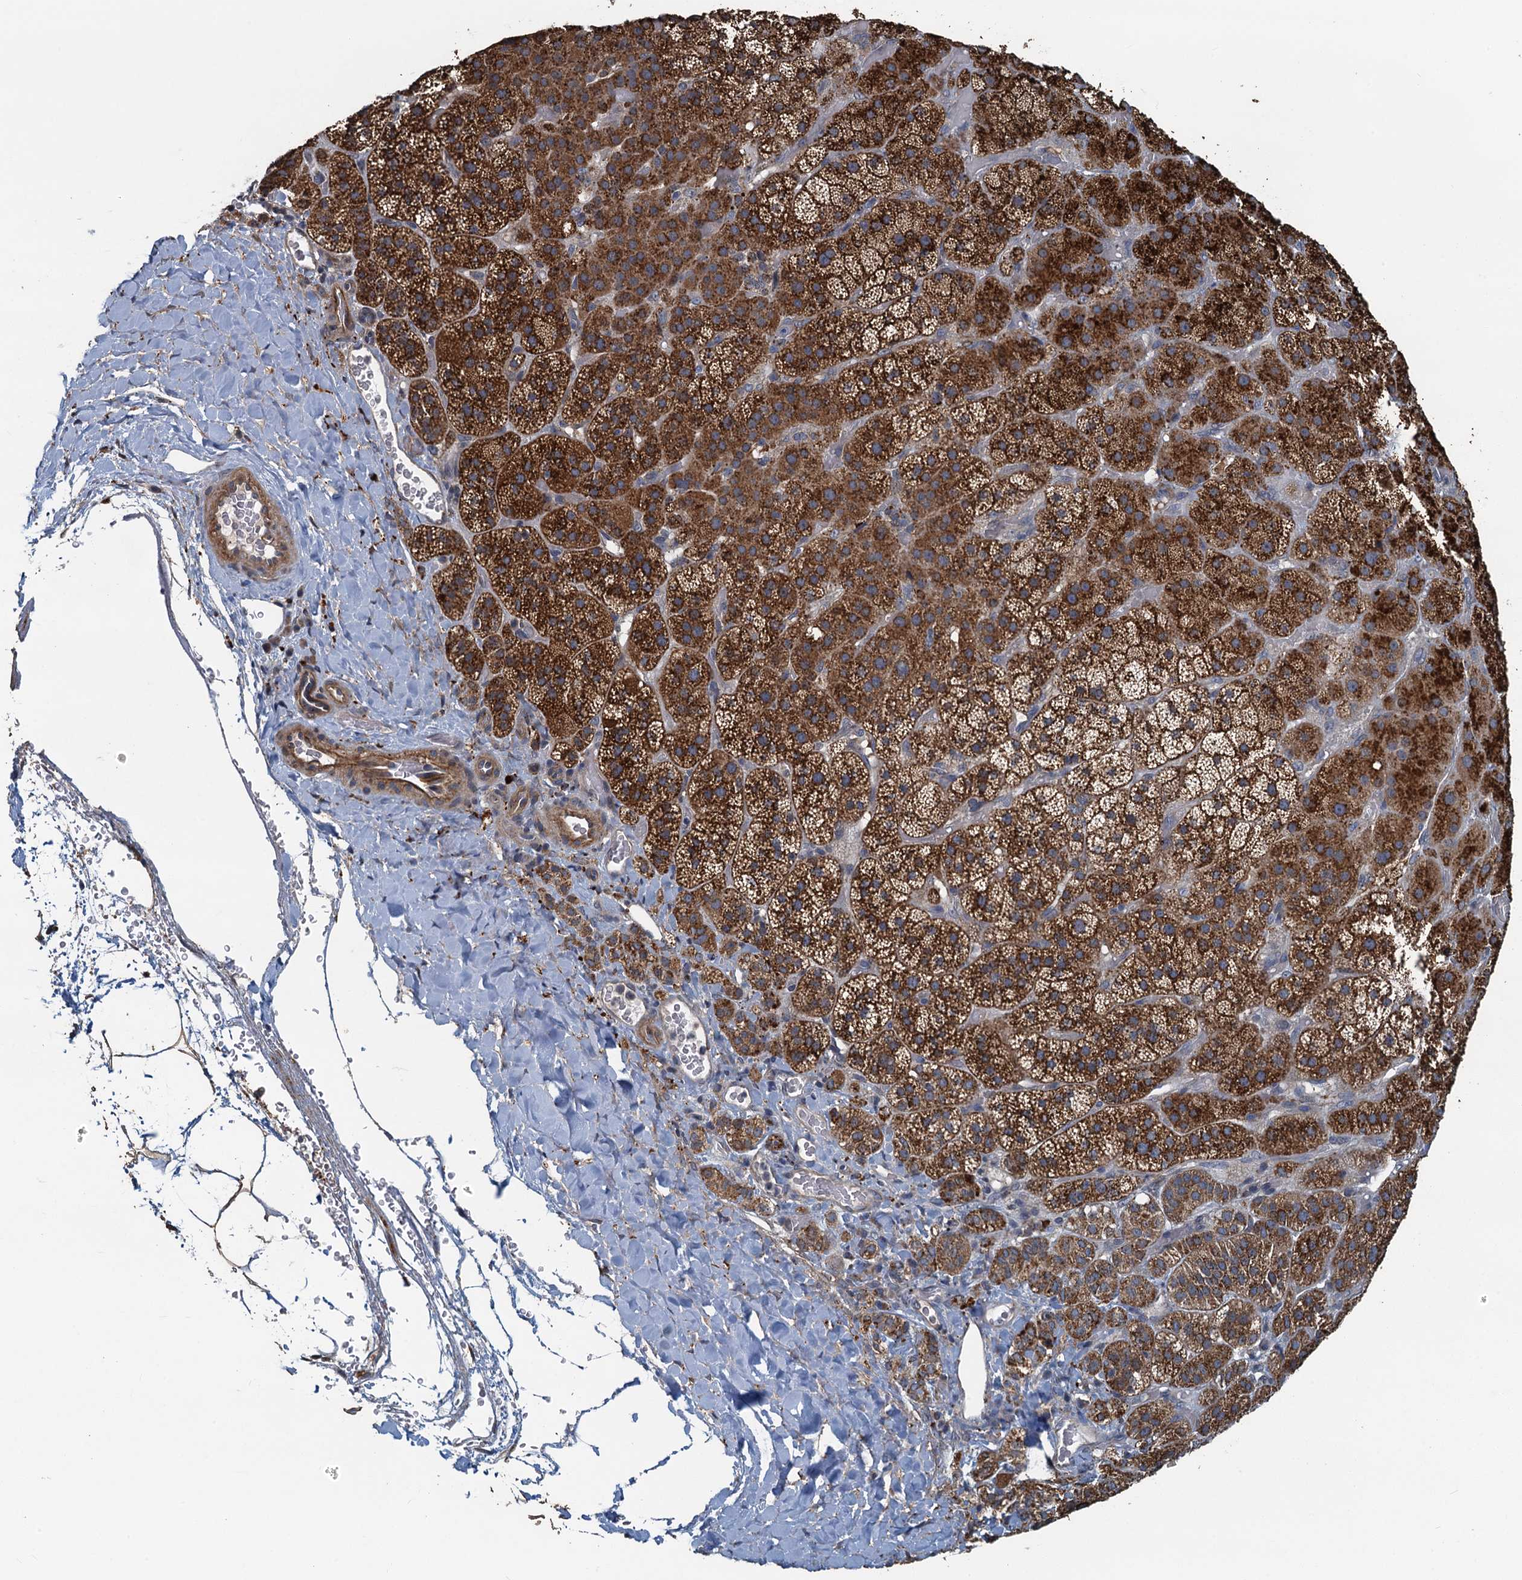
{"staining": {"intensity": "strong", "quantity": ">75%", "location": "cytoplasmic/membranous"}, "tissue": "adrenal gland", "cell_type": "Glandular cells", "image_type": "normal", "snomed": [{"axis": "morphology", "description": "Normal tissue, NOS"}, {"axis": "topography", "description": "Adrenal gland"}], "caption": "Protein expression analysis of normal human adrenal gland reveals strong cytoplasmic/membranous staining in approximately >75% of glandular cells. (DAB IHC, brown staining for protein, blue staining for nuclei).", "gene": "AGRN", "patient": {"sex": "male", "age": 57}}